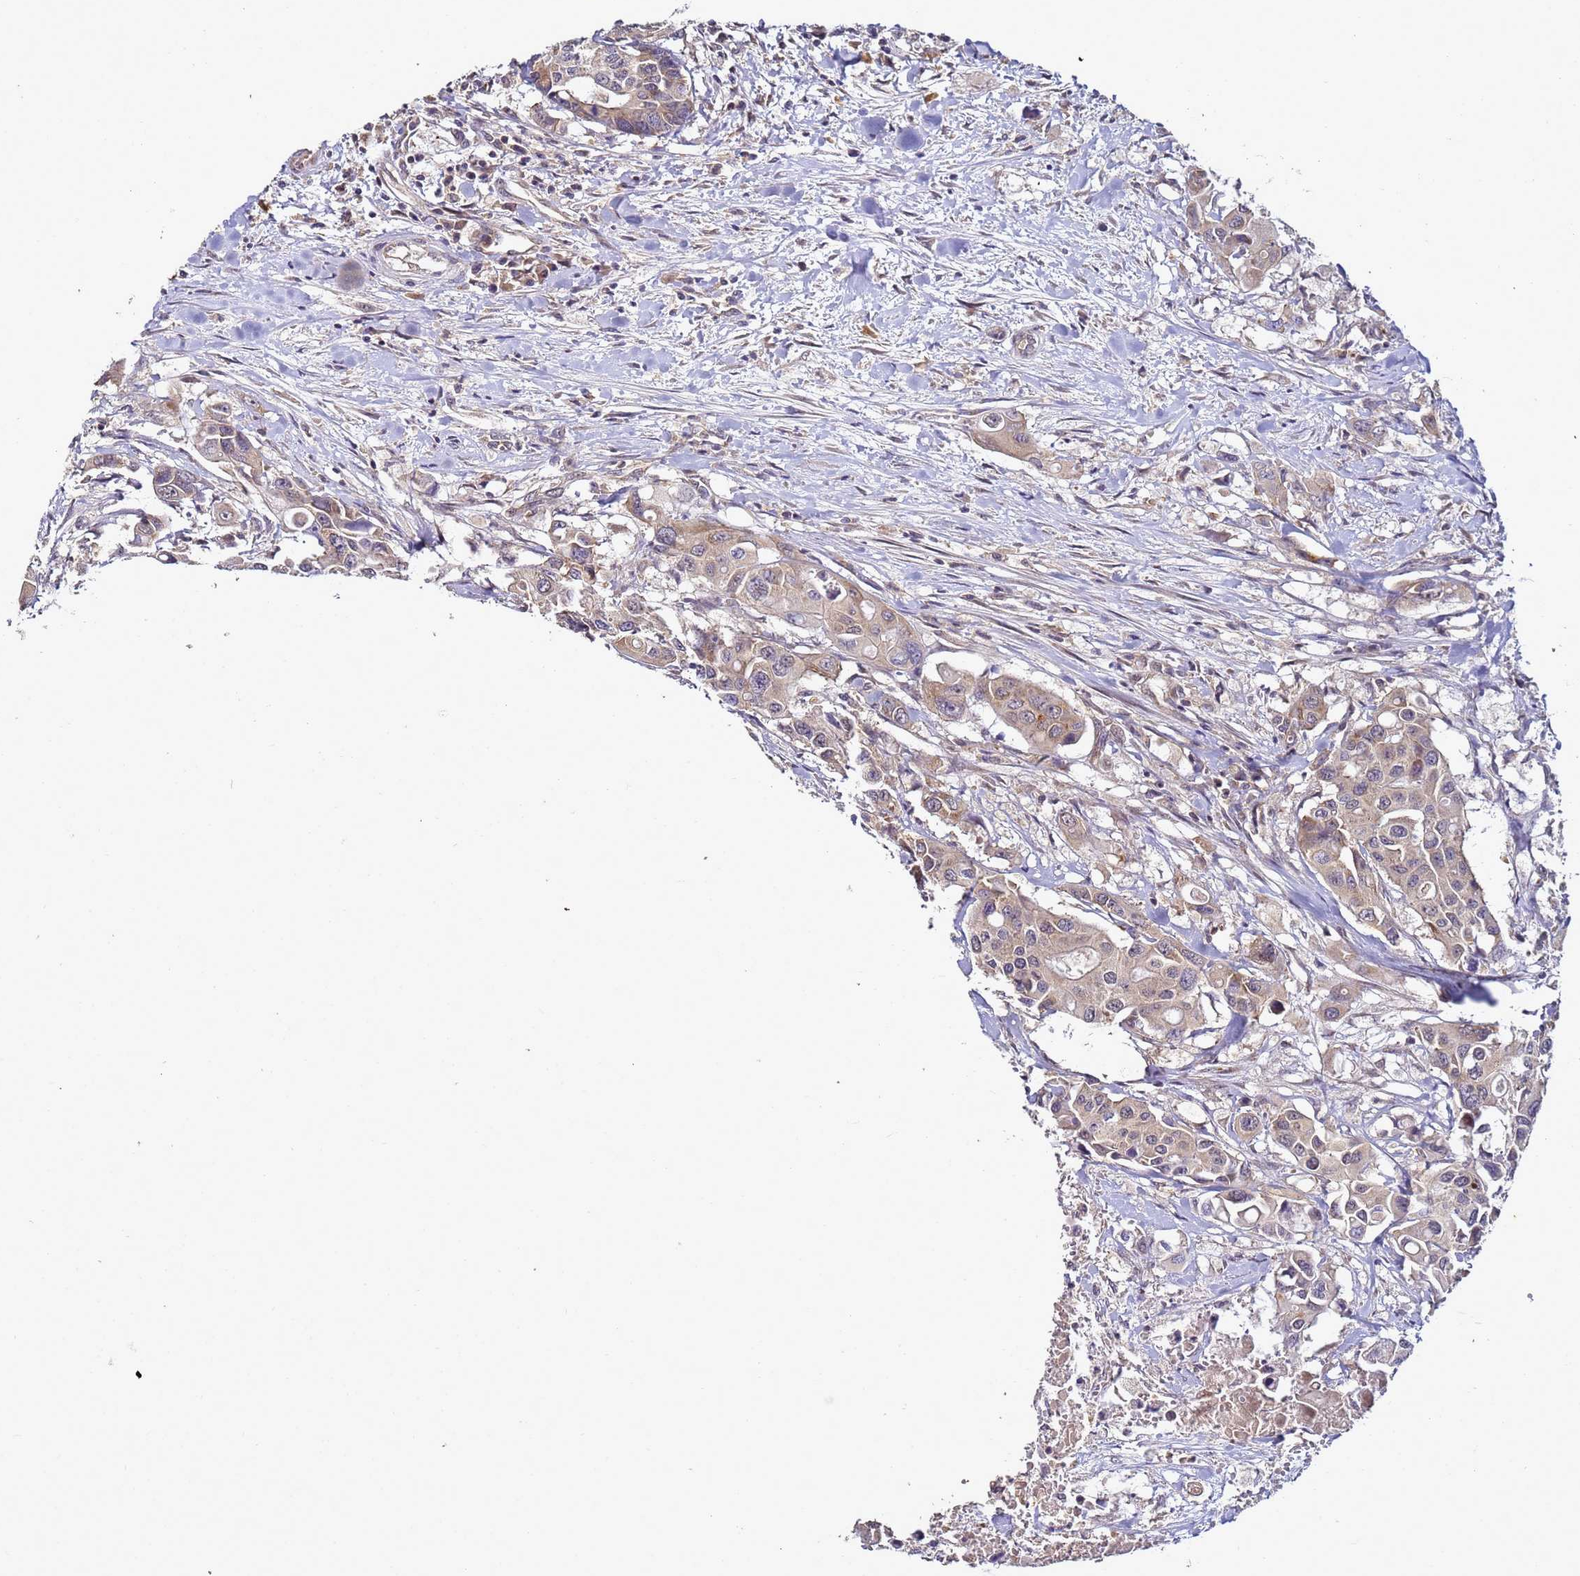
{"staining": {"intensity": "weak", "quantity": "25%-75%", "location": "cytoplasmic/membranous"}, "tissue": "colorectal cancer", "cell_type": "Tumor cells", "image_type": "cancer", "snomed": [{"axis": "morphology", "description": "Adenocarcinoma, NOS"}, {"axis": "topography", "description": "Colon"}], "caption": "Colorectal cancer (adenocarcinoma) stained with a brown dye shows weak cytoplasmic/membranous positive staining in approximately 25%-75% of tumor cells.", "gene": "ANKRD17", "patient": {"sex": "male", "age": 77}}